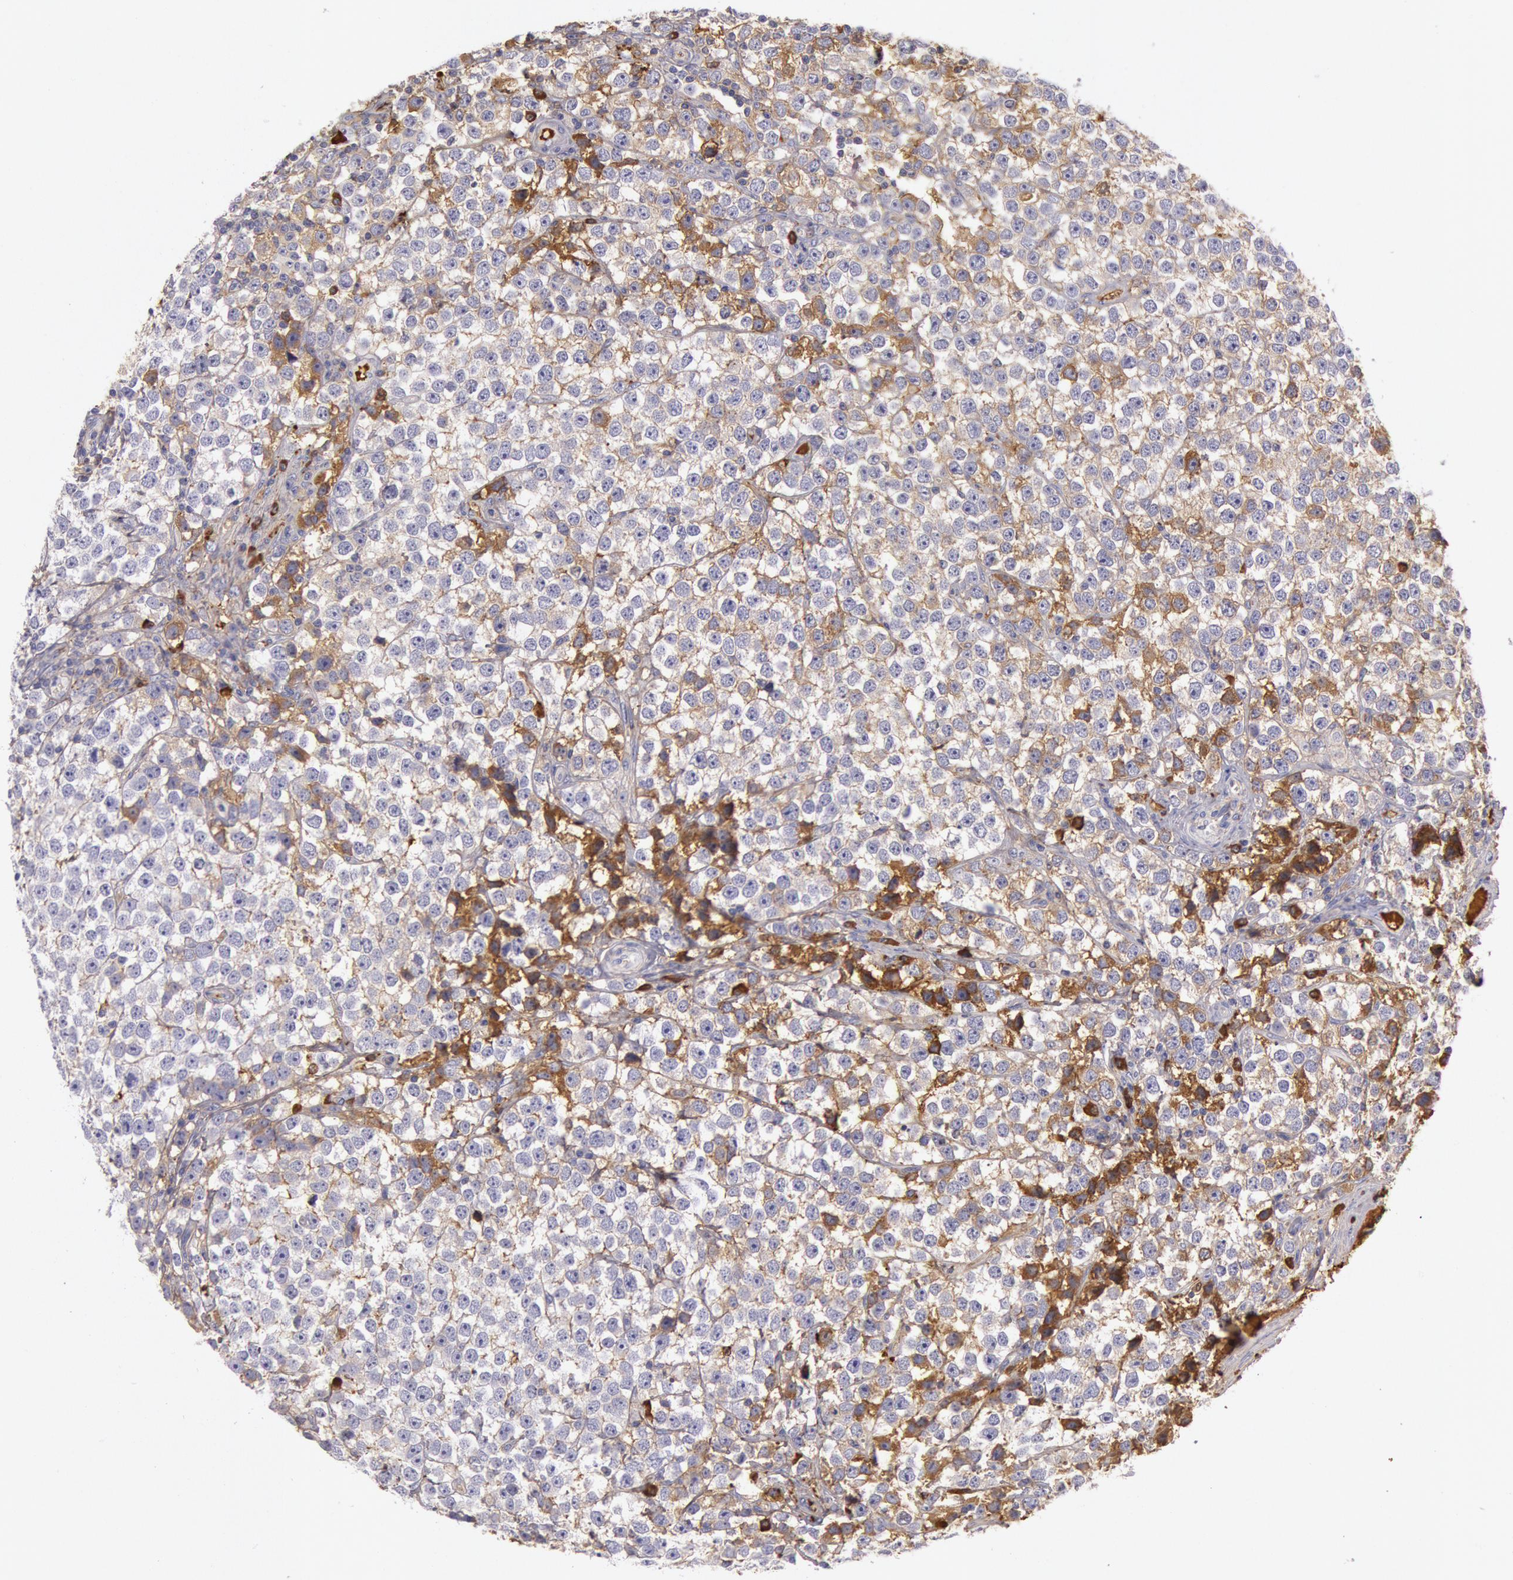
{"staining": {"intensity": "moderate", "quantity": "25%-75%", "location": "cytoplasmic/membranous"}, "tissue": "testis cancer", "cell_type": "Tumor cells", "image_type": "cancer", "snomed": [{"axis": "morphology", "description": "Seminoma, NOS"}, {"axis": "topography", "description": "Testis"}], "caption": "Immunohistochemistry (IHC) (DAB (3,3'-diaminobenzidine)) staining of testis cancer (seminoma) demonstrates moderate cytoplasmic/membranous protein expression in approximately 25%-75% of tumor cells. The protein of interest is shown in brown color, while the nuclei are stained blue.", "gene": "IGHG1", "patient": {"sex": "male", "age": 25}}